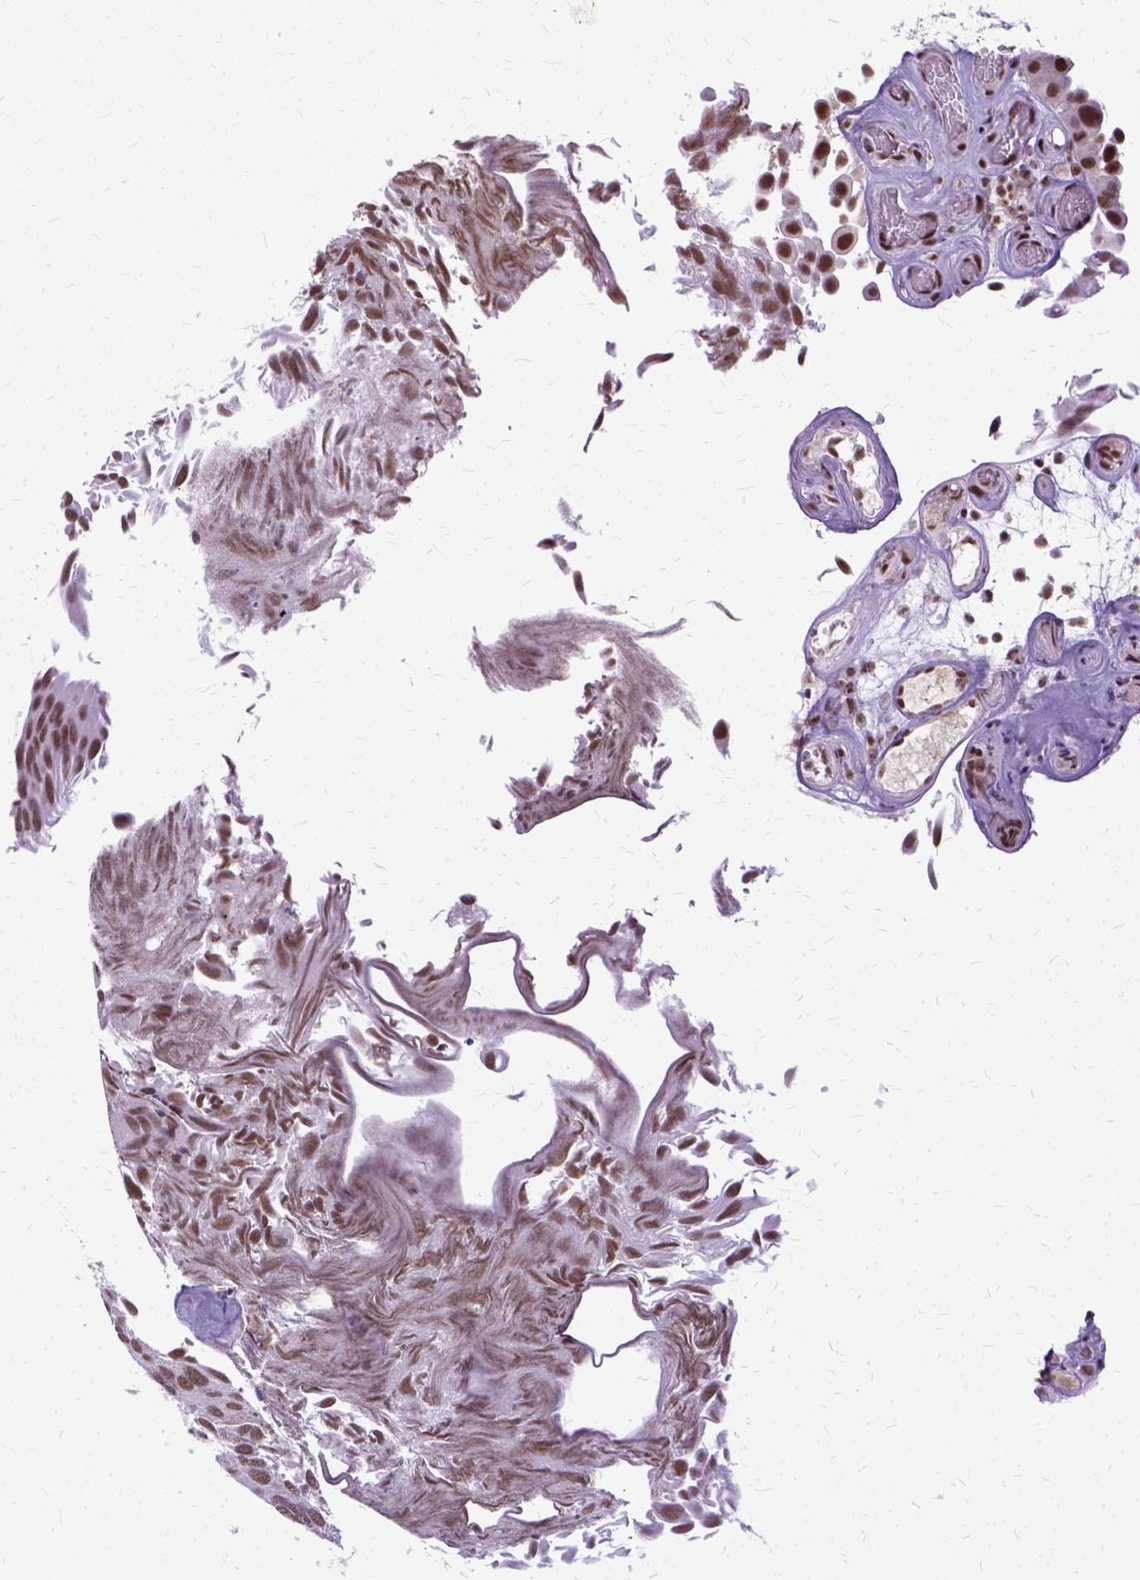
{"staining": {"intensity": "moderate", "quantity": ">75%", "location": "nuclear"}, "tissue": "urothelial cancer", "cell_type": "Tumor cells", "image_type": "cancer", "snomed": [{"axis": "morphology", "description": "Urothelial carcinoma, Low grade"}, {"axis": "topography", "description": "Urinary bladder"}], "caption": "A photomicrograph of urothelial cancer stained for a protein exhibits moderate nuclear brown staining in tumor cells. (DAB (3,3'-diaminobenzidine) IHC with brightfield microscopy, high magnification).", "gene": "SETD1A", "patient": {"sex": "female", "age": 69}}